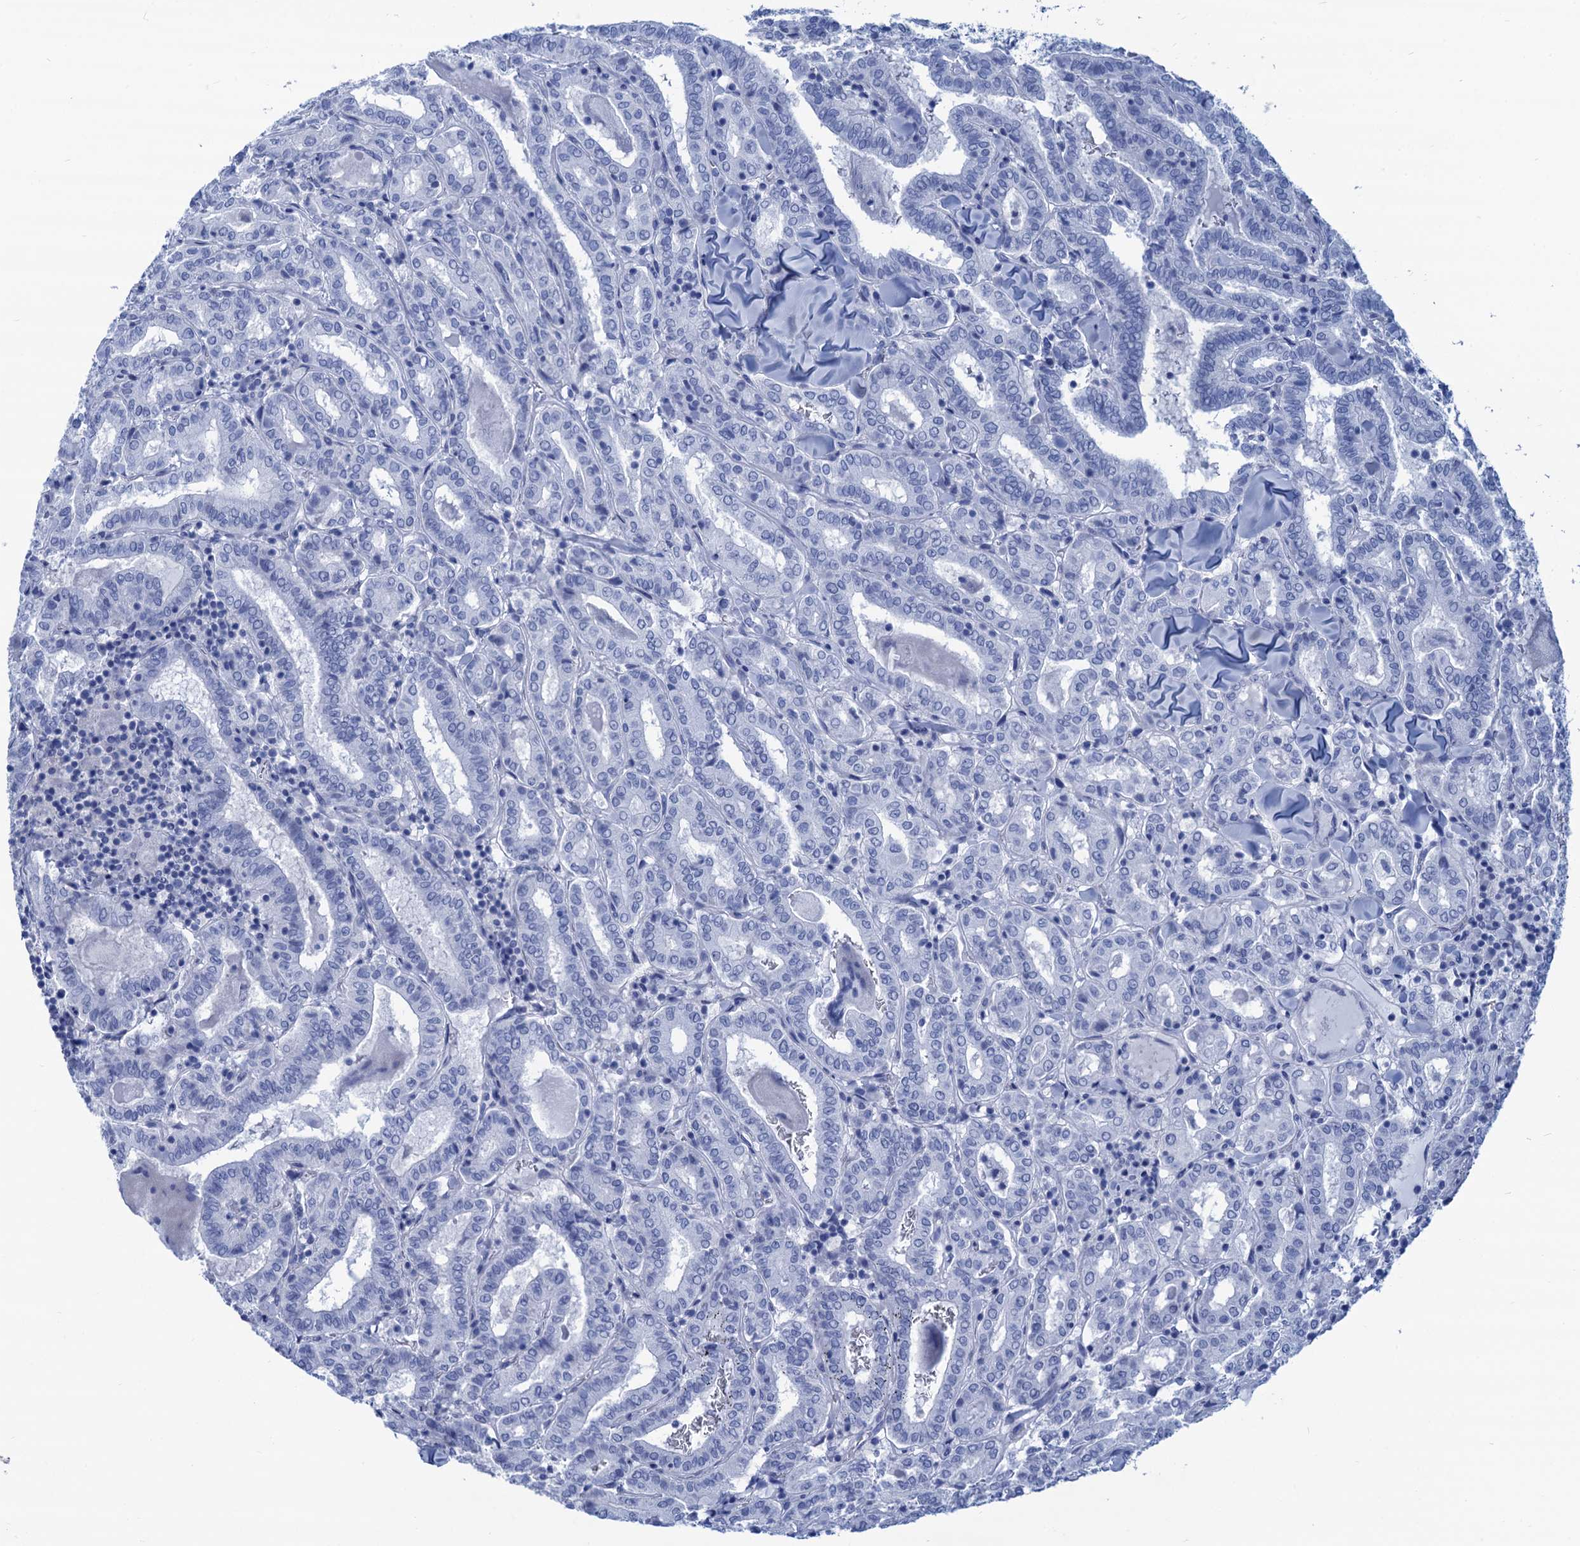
{"staining": {"intensity": "negative", "quantity": "none", "location": "none"}, "tissue": "thyroid cancer", "cell_type": "Tumor cells", "image_type": "cancer", "snomed": [{"axis": "morphology", "description": "Papillary adenocarcinoma, NOS"}, {"axis": "topography", "description": "Thyroid gland"}], "caption": "Immunohistochemistry (IHC) of human thyroid cancer shows no expression in tumor cells.", "gene": "CABYR", "patient": {"sex": "female", "age": 72}}